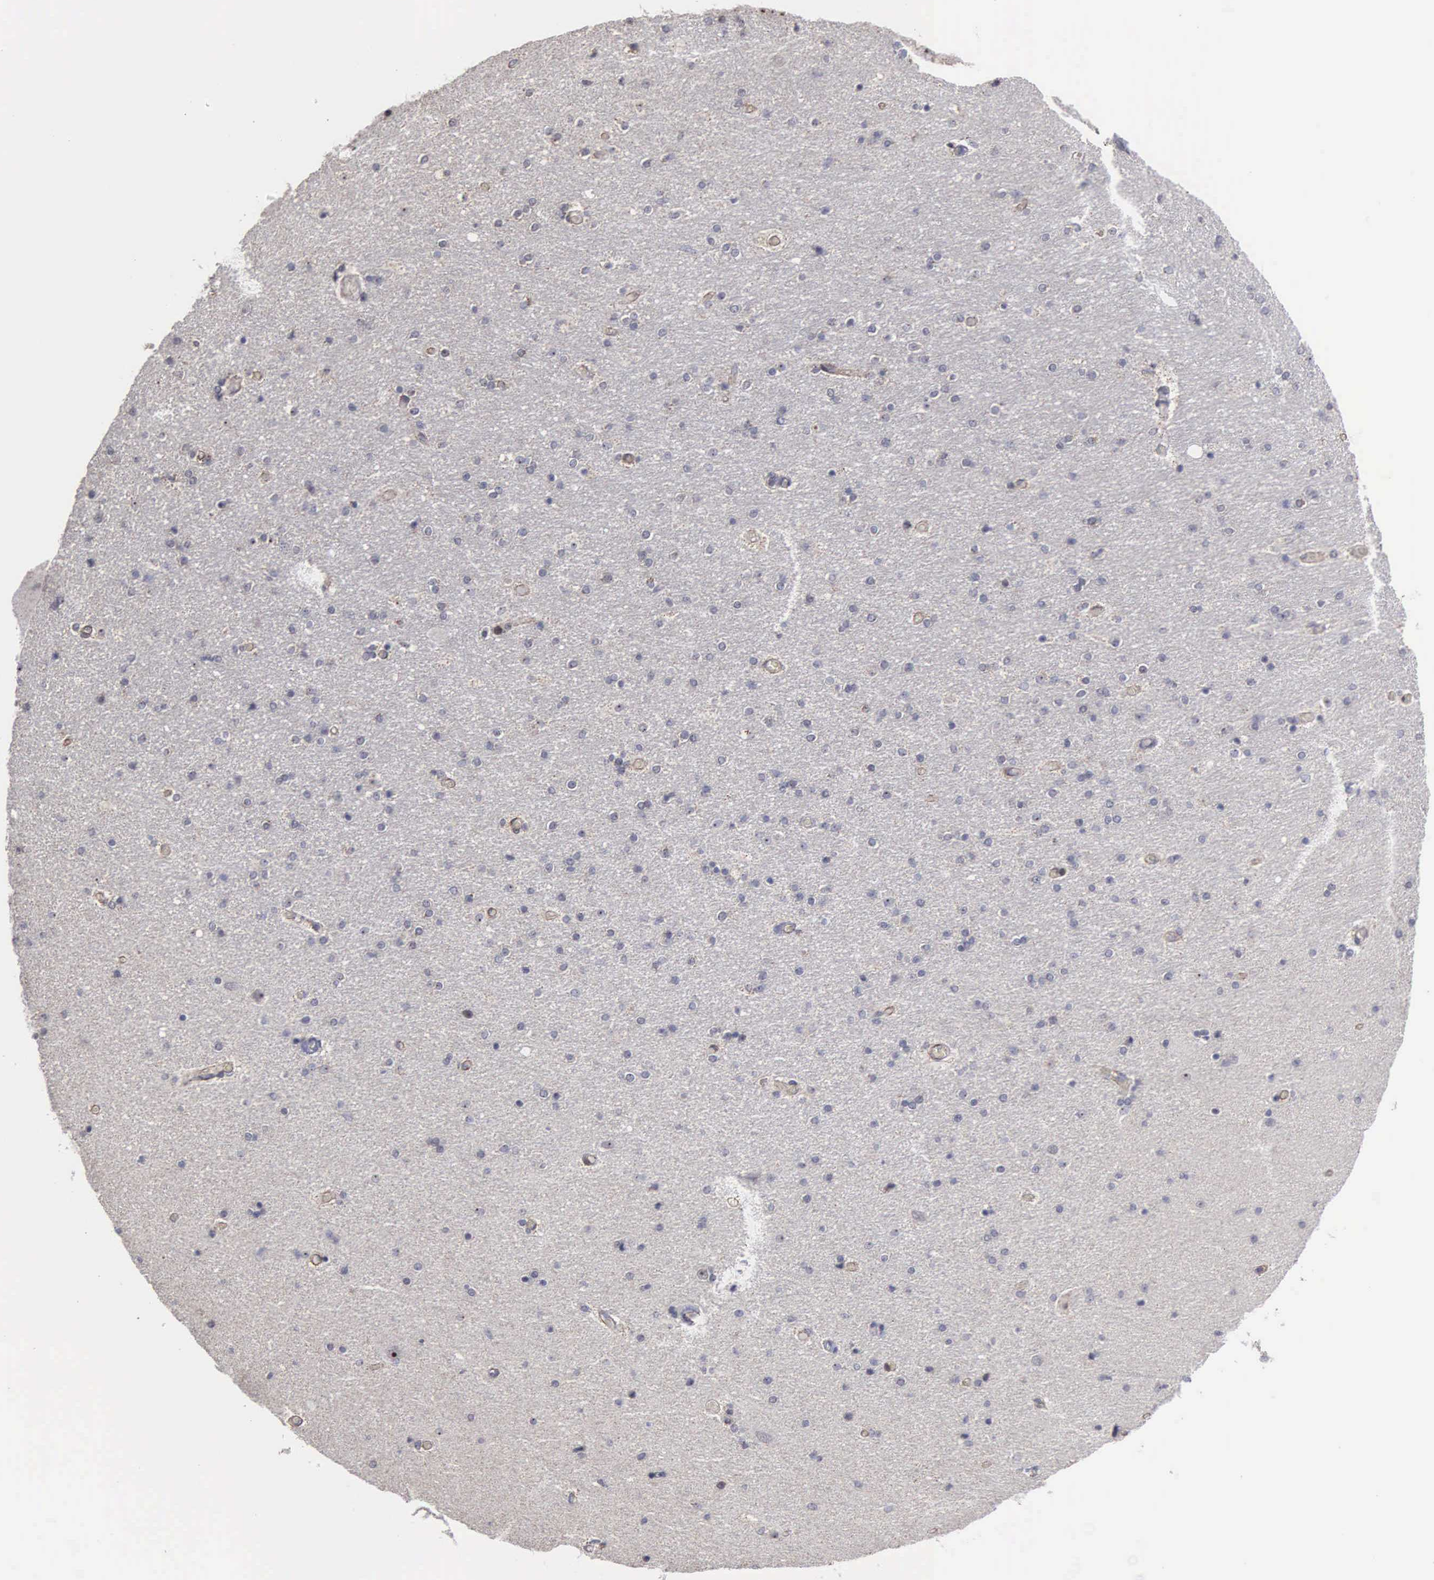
{"staining": {"intensity": "negative", "quantity": "none", "location": "none"}, "tissue": "hippocampus", "cell_type": "Glial cells", "image_type": "normal", "snomed": [{"axis": "morphology", "description": "Normal tissue, NOS"}, {"axis": "topography", "description": "Hippocampus"}], "caption": "Immunohistochemistry (IHC) of benign hippocampus displays no staining in glial cells.", "gene": "NGDN", "patient": {"sex": "female", "age": 54}}